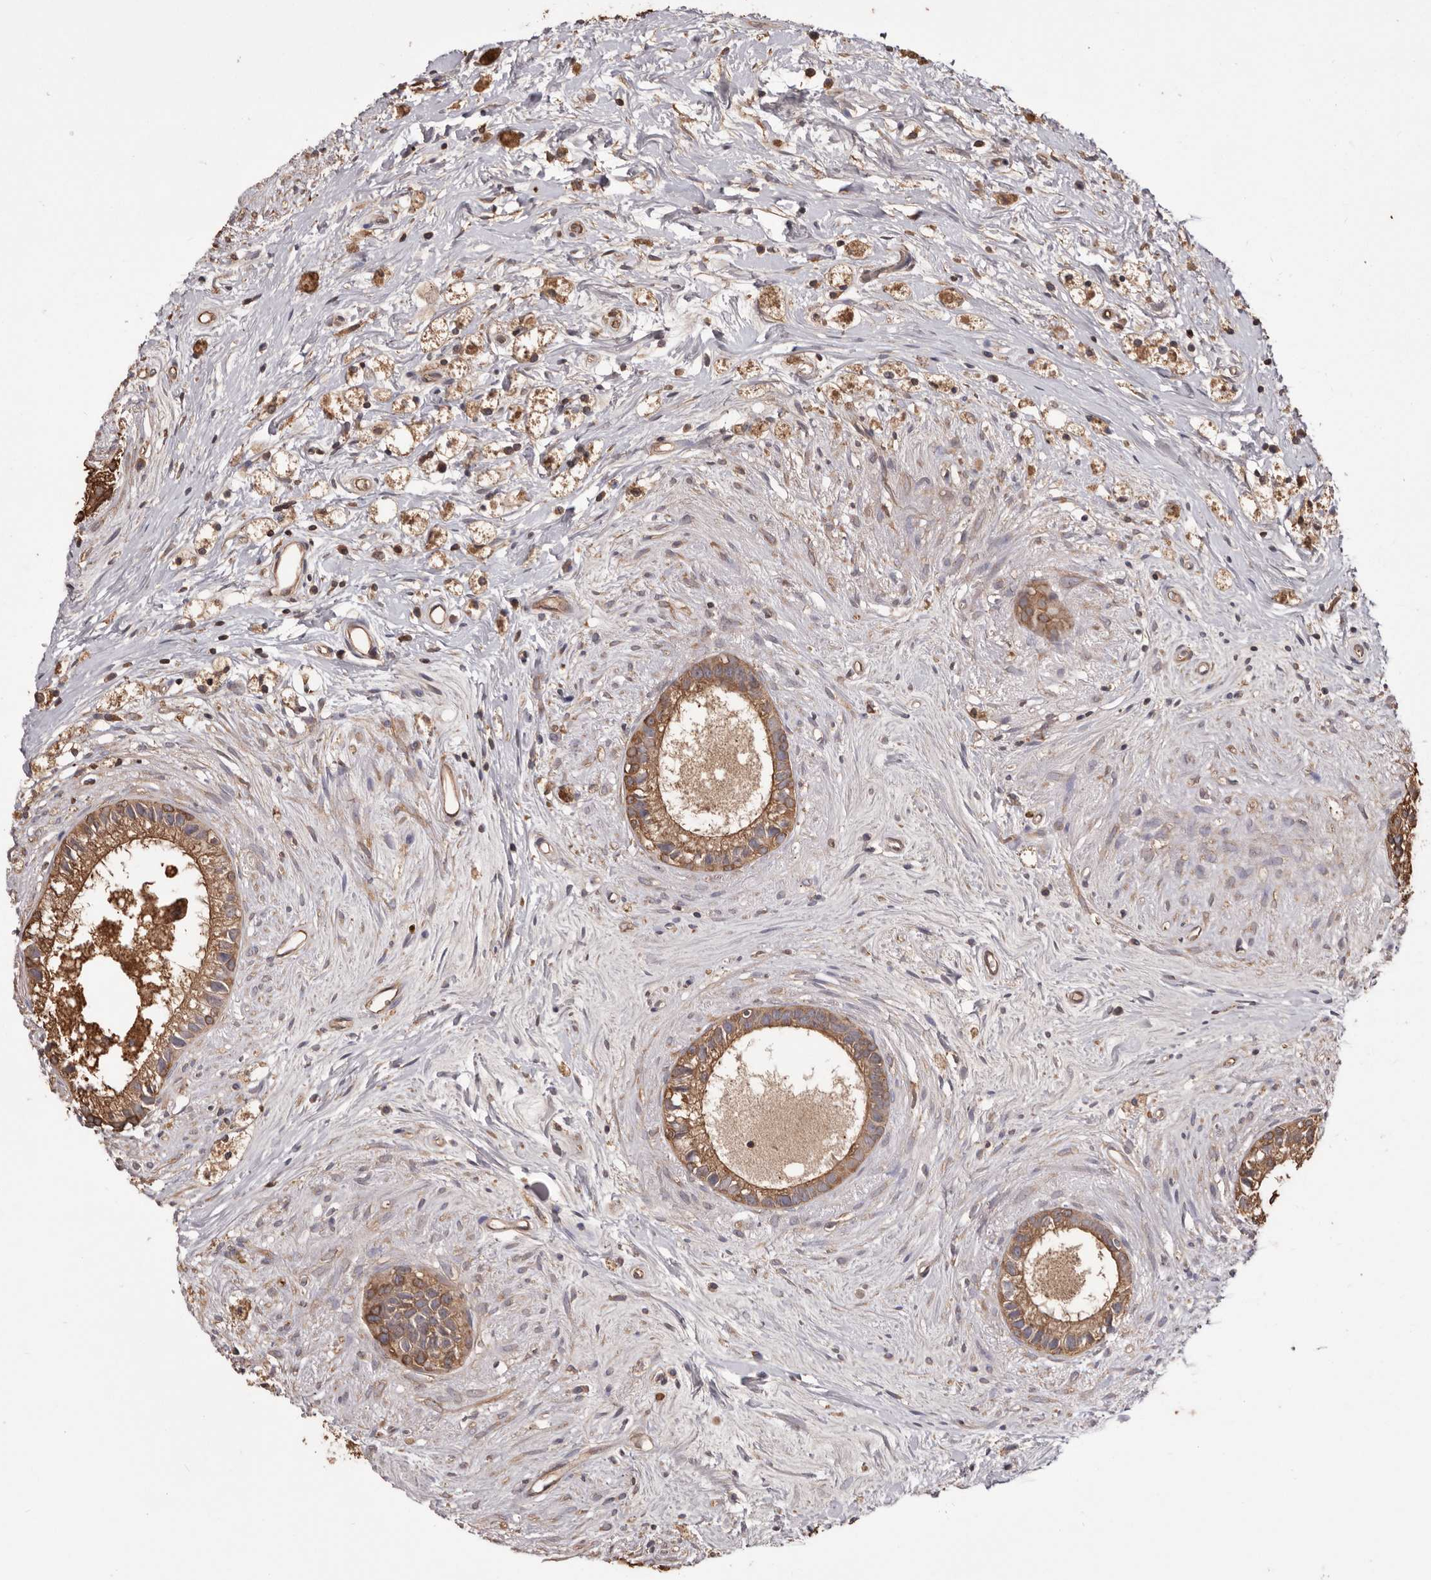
{"staining": {"intensity": "moderate", "quantity": ">75%", "location": "cytoplasmic/membranous"}, "tissue": "epididymis", "cell_type": "Glandular cells", "image_type": "normal", "snomed": [{"axis": "morphology", "description": "Normal tissue, NOS"}, {"axis": "topography", "description": "Epididymis"}], "caption": "Glandular cells demonstrate moderate cytoplasmic/membranous expression in approximately >75% of cells in benign epididymis.", "gene": "PKM", "patient": {"sex": "male", "age": 80}}